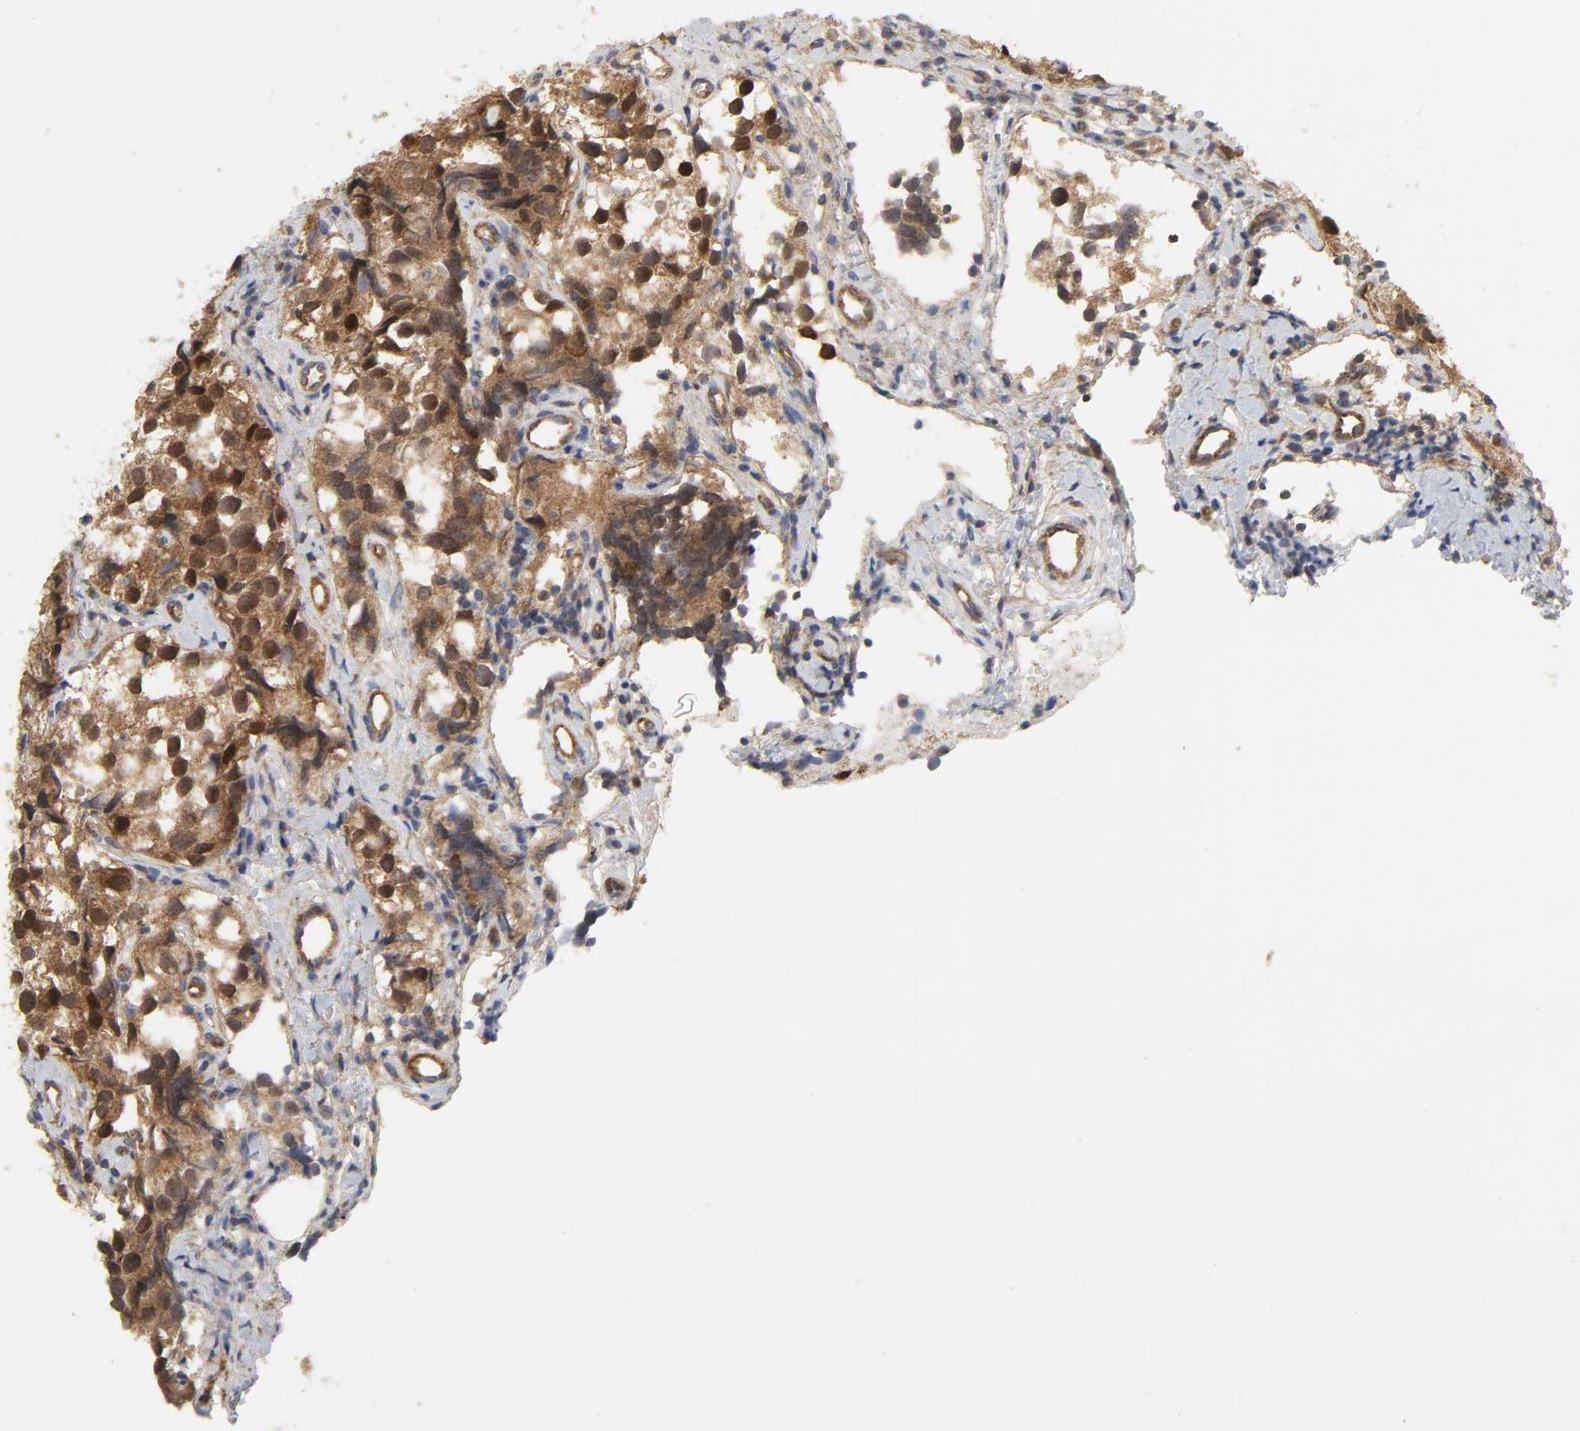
{"staining": {"intensity": "strong", "quantity": ">75%", "location": "cytoplasmic/membranous,nuclear"}, "tissue": "testis cancer", "cell_type": "Tumor cells", "image_type": "cancer", "snomed": [{"axis": "morphology", "description": "Seminoma, NOS"}, {"axis": "topography", "description": "Testis"}], "caption": "Brown immunohistochemical staining in testis cancer demonstrates strong cytoplasmic/membranous and nuclear positivity in approximately >75% of tumor cells.", "gene": "SH3GLB1", "patient": {"sex": "male", "age": 39}}